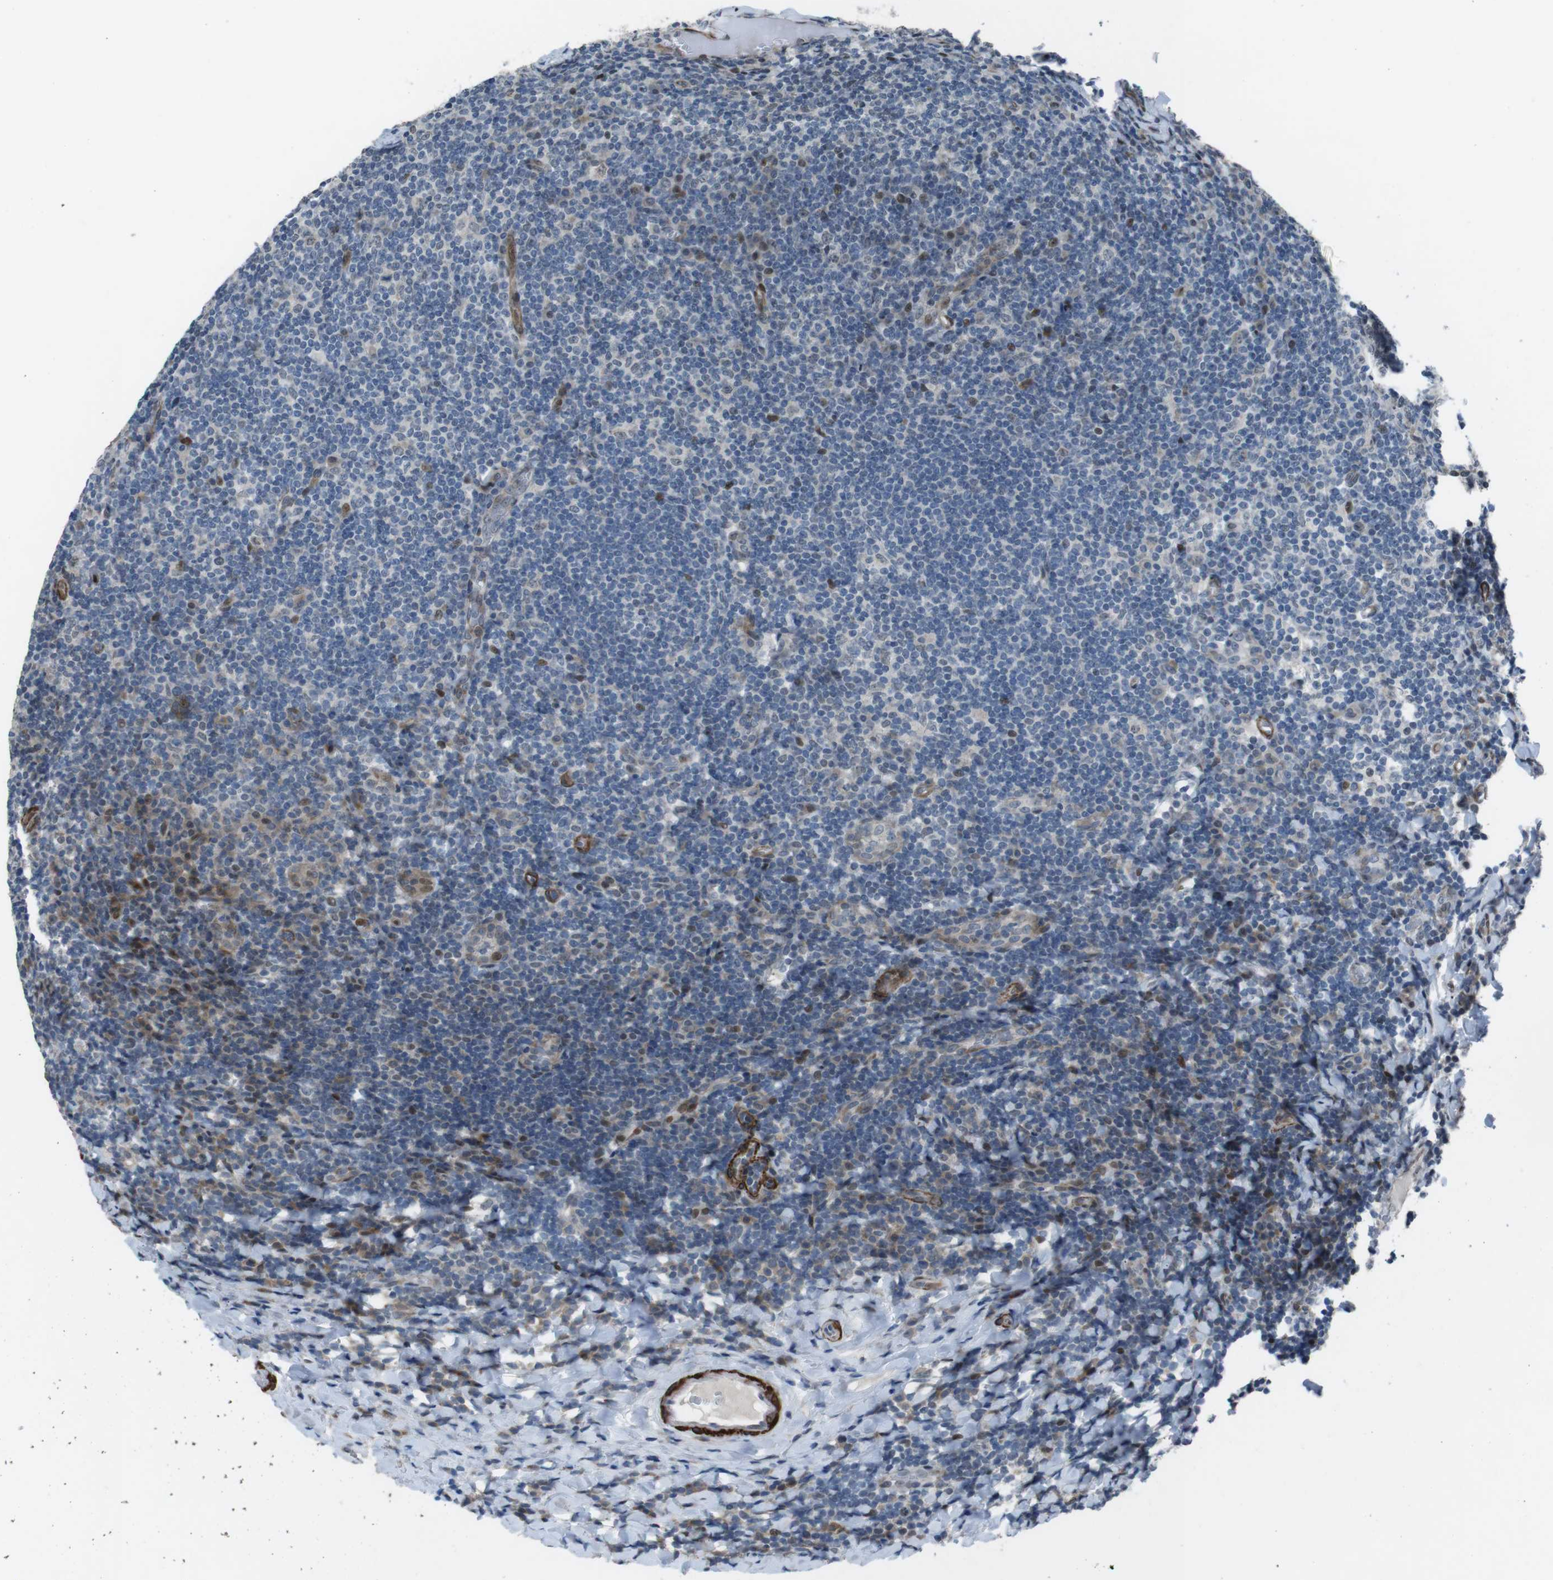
{"staining": {"intensity": "moderate", "quantity": "<25%", "location": "nuclear"}, "tissue": "tonsil", "cell_type": "Germinal center cells", "image_type": "normal", "snomed": [{"axis": "morphology", "description": "Normal tissue, NOS"}, {"axis": "topography", "description": "Tonsil"}], "caption": "A brown stain labels moderate nuclear expression of a protein in germinal center cells of benign human tonsil. (DAB IHC, brown staining for protein, blue staining for nuclei).", "gene": "PBRM1", "patient": {"sex": "male", "age": 37}}